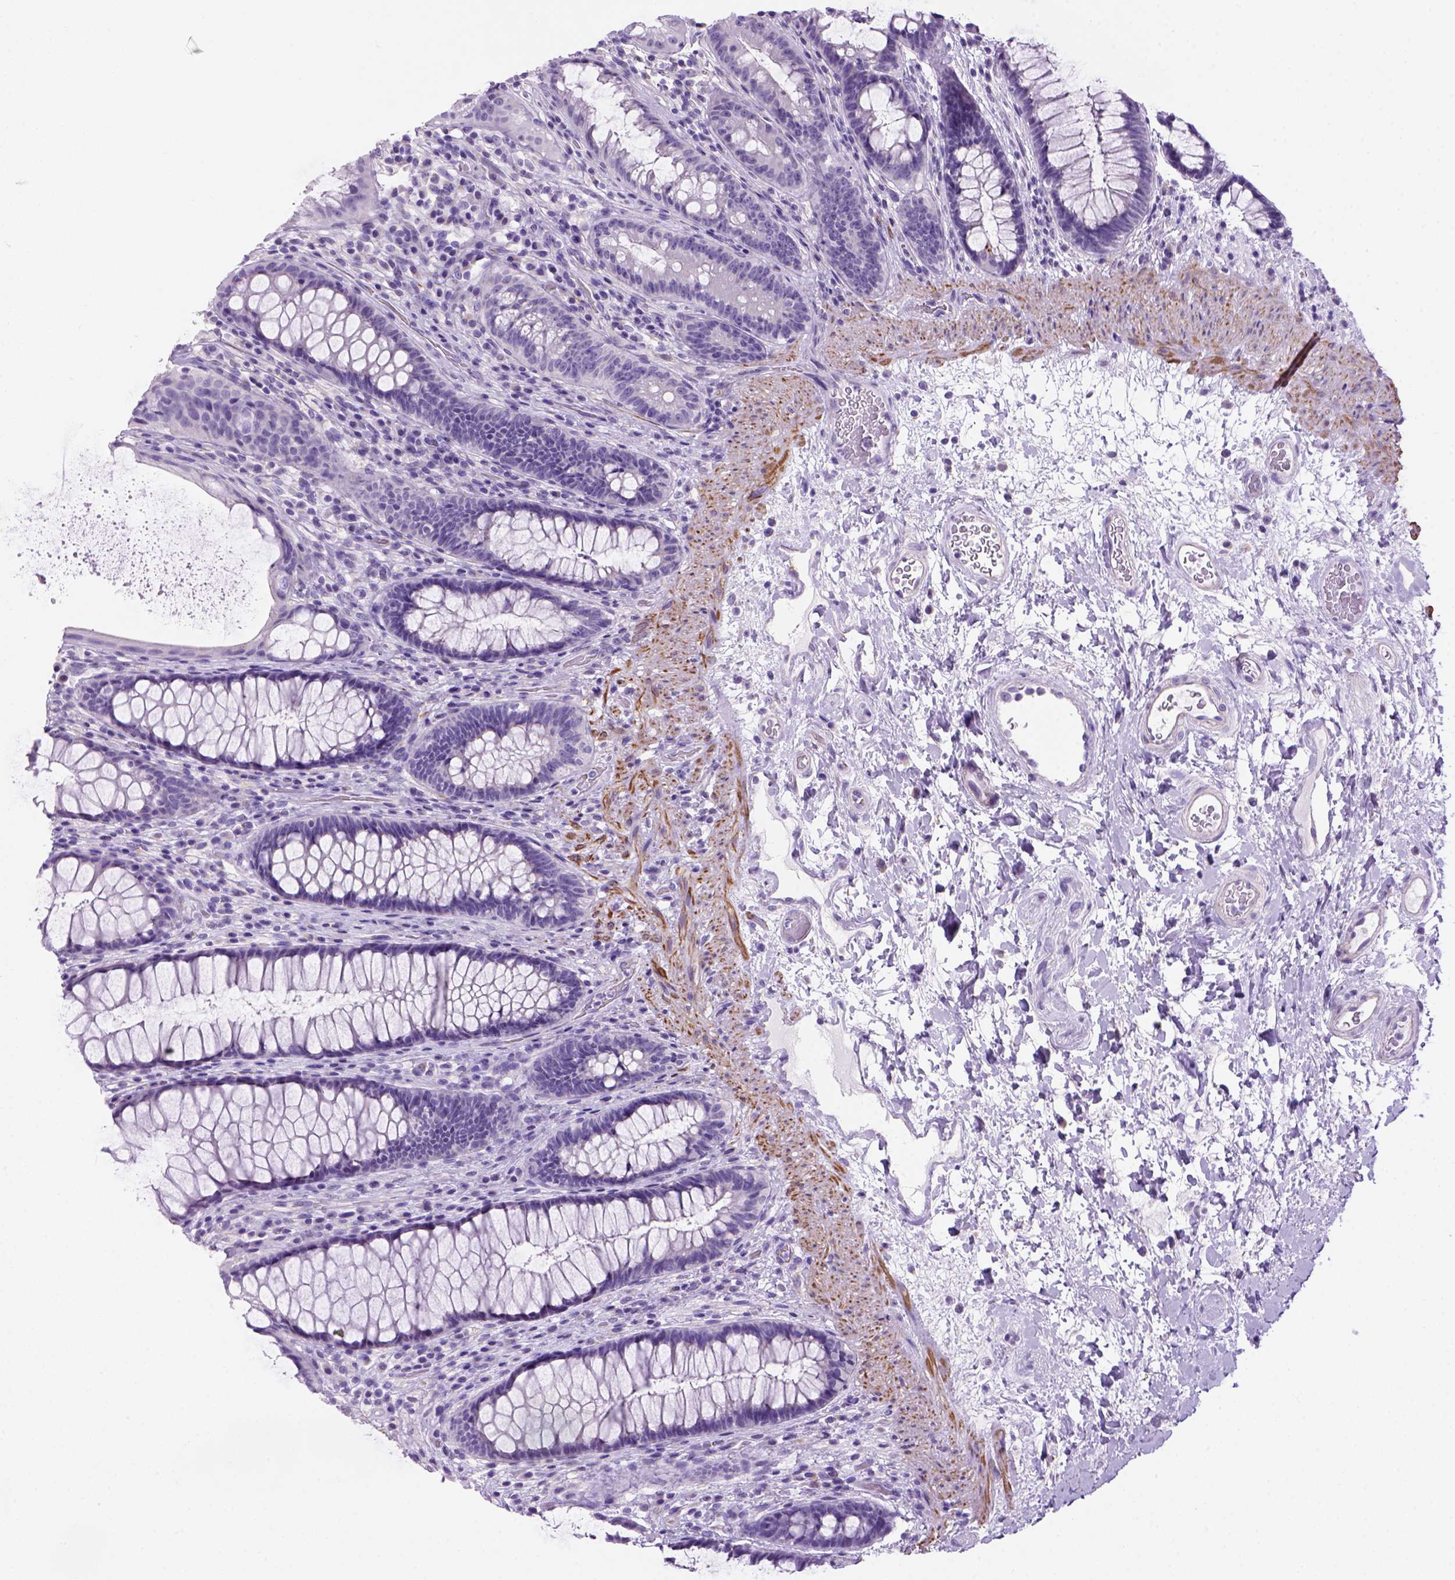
{"staining": {"intensity": "negative", "quantity": "none", "location": "none"}, "tissue": "rectum", "cell_type": "Glandular cells", "image_type": "normal", "snomed": [{"axis": "morphology", "description": "Normal tissue, NOS"}, {"axis": "topography", "description": "Rectum"}], "caption": "DAB (3,3'-diaminobenzidine) immunohistochemical staining of unremarkable human rectum displays no significant positivity in glandular cells. The staining is performed using DAB brown chromogen with nuclei counter-stained in using hematoxylin.", "gene": "ARHGEF33", "patient": {"sex": "male", "age": 72}}